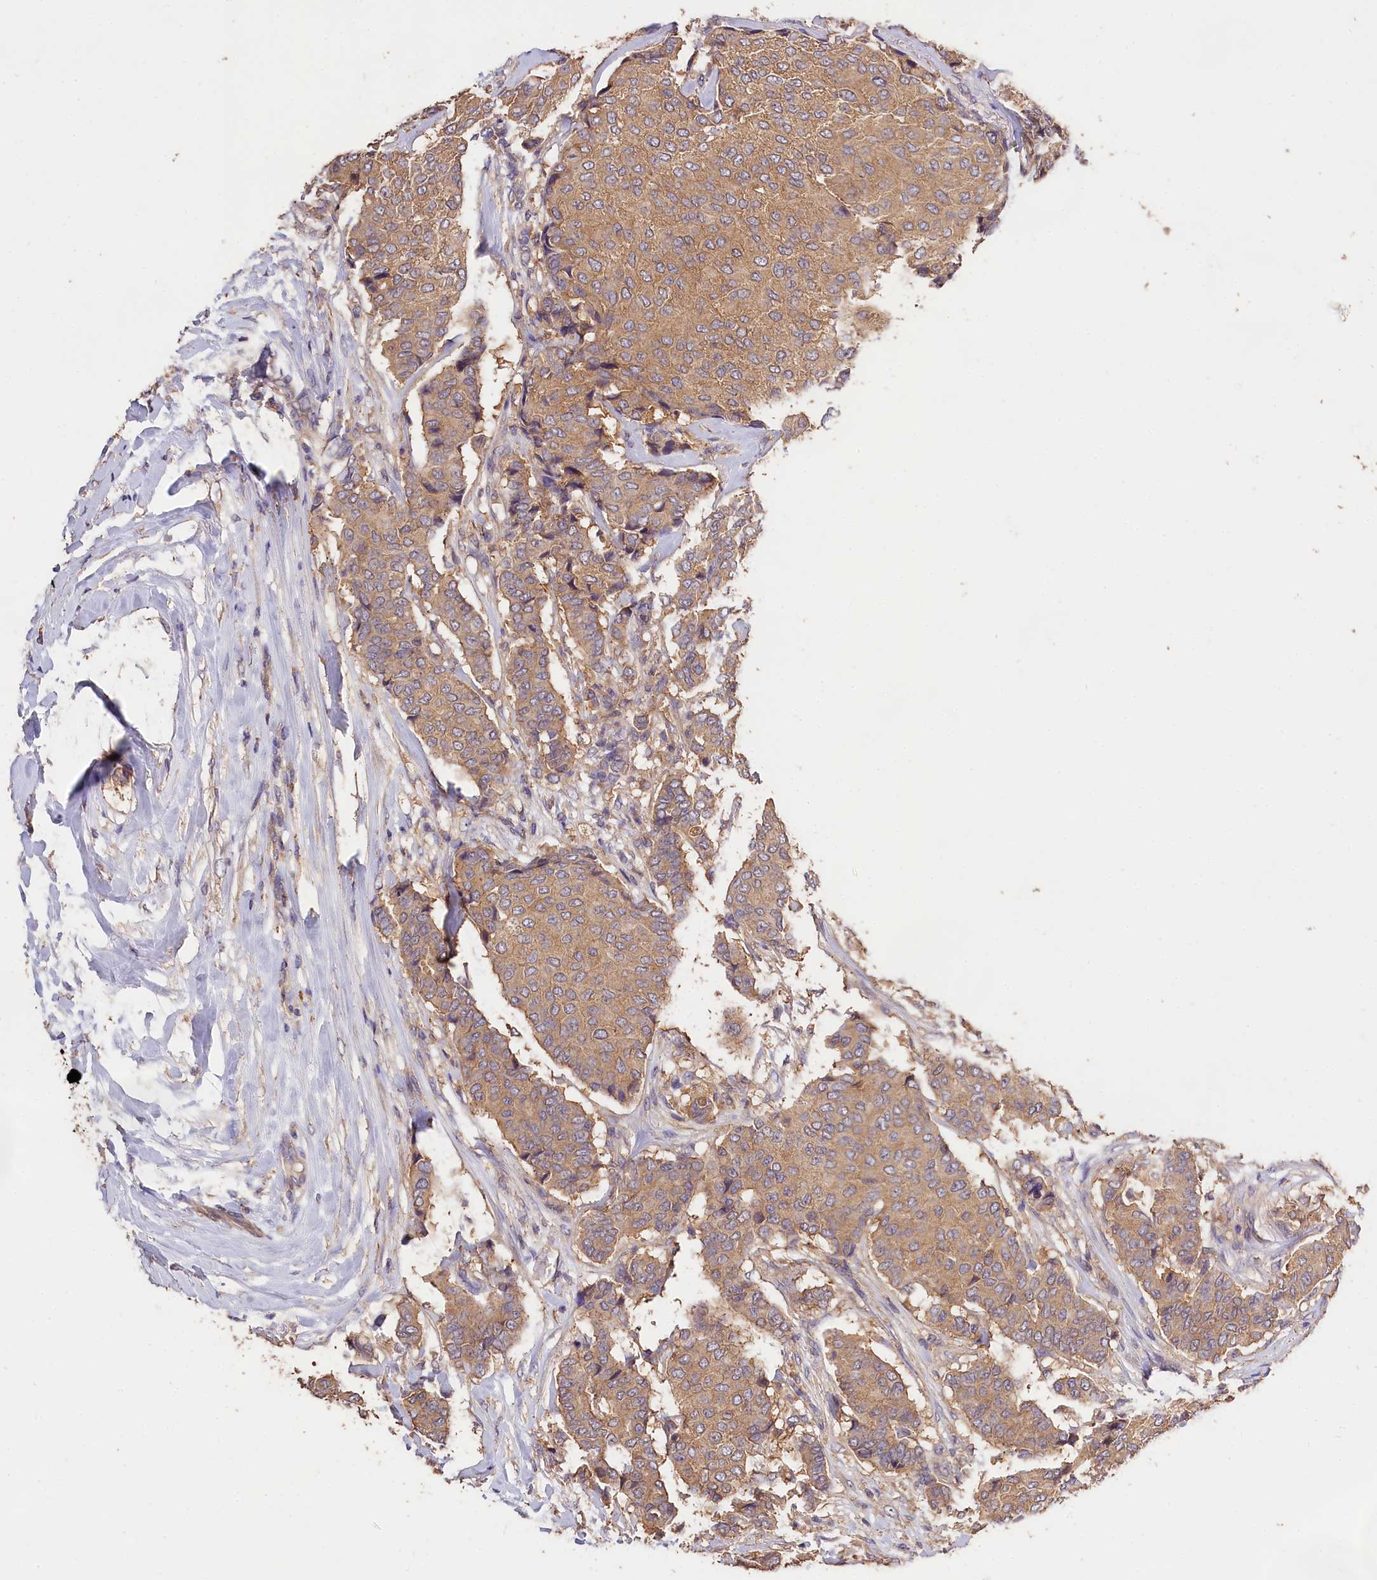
{"staining": {"intensity": "moderate", "quantity": ">75%", "location": "cytoplasmic/membranous"}, "tissue": "breast cancer", "cell_type": "Tumor cells", "image_type": "cancer", "snomed": [{"axis": "morphology", "description": "Duct carcinoma"}, {"axis": "topography", "description": "Breast"}], "caption": "This histopathology image displays immunohistochemistry staining of human infiltrating ductal carcinoma (breast), with medium moderate cytoplasmic/membranous staining in approximately >75% of tumor cells.", "gene": "OAS3", "patient": {"sex": "female", "age": 75}}